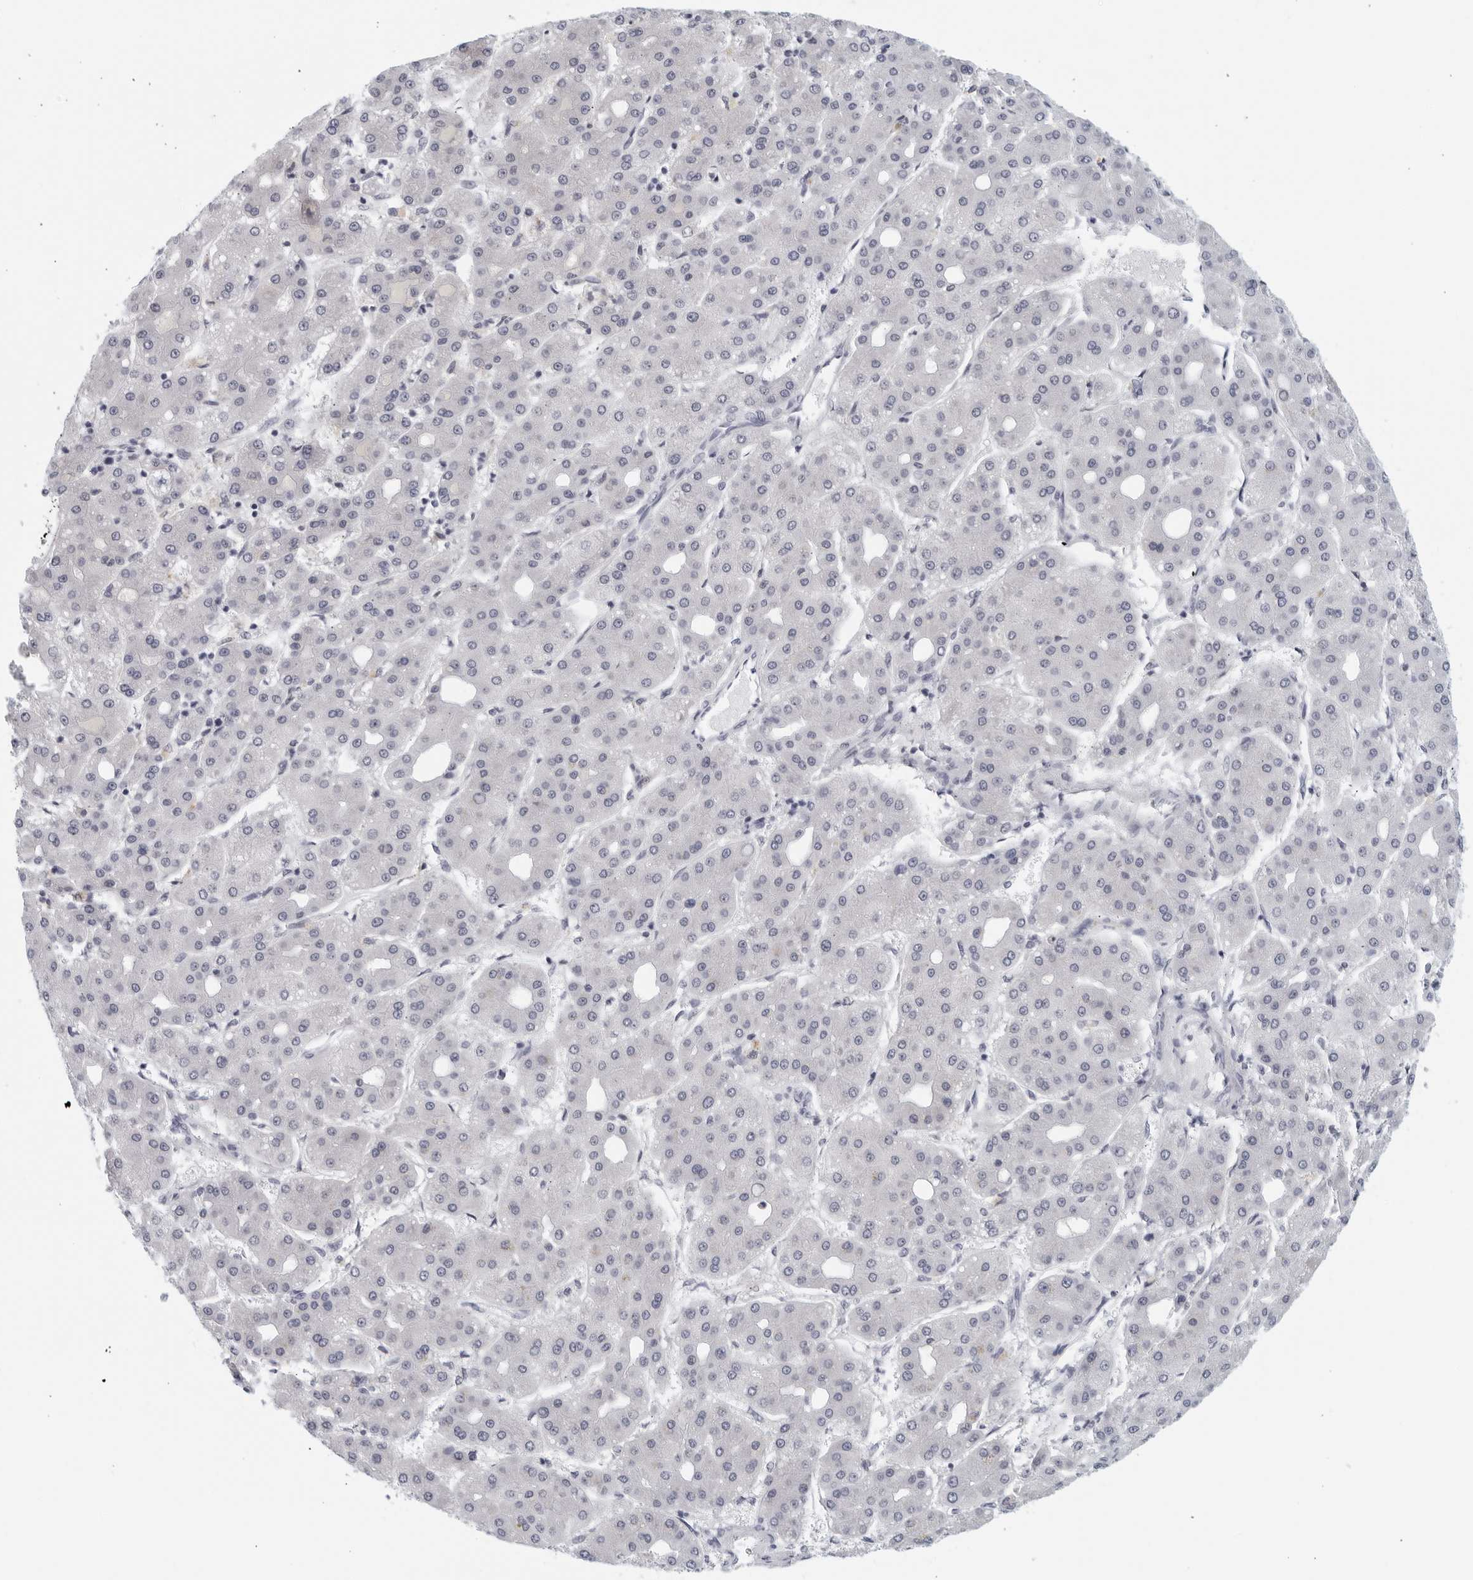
{"staining": {"intensity": "negative", "quantity": "none", "location": "none"}, "tissue": "liver cancer", "cell_type": "Tumor cells", "image_type": "cancer", "snomed": [{"axis": "morphology", "description": "Carcinoma, Hepatocellular, NOS"}, {"axis": "topography", "description": "Liver"}], "caption": "This is a micrograph of immunohistochemistry (IHC) staining of hepatocellular carcinoma (liver), which shows no positivity in tumor cells.", "gene": "MATN1", "patient": {"sex": "male", "age": 65}}